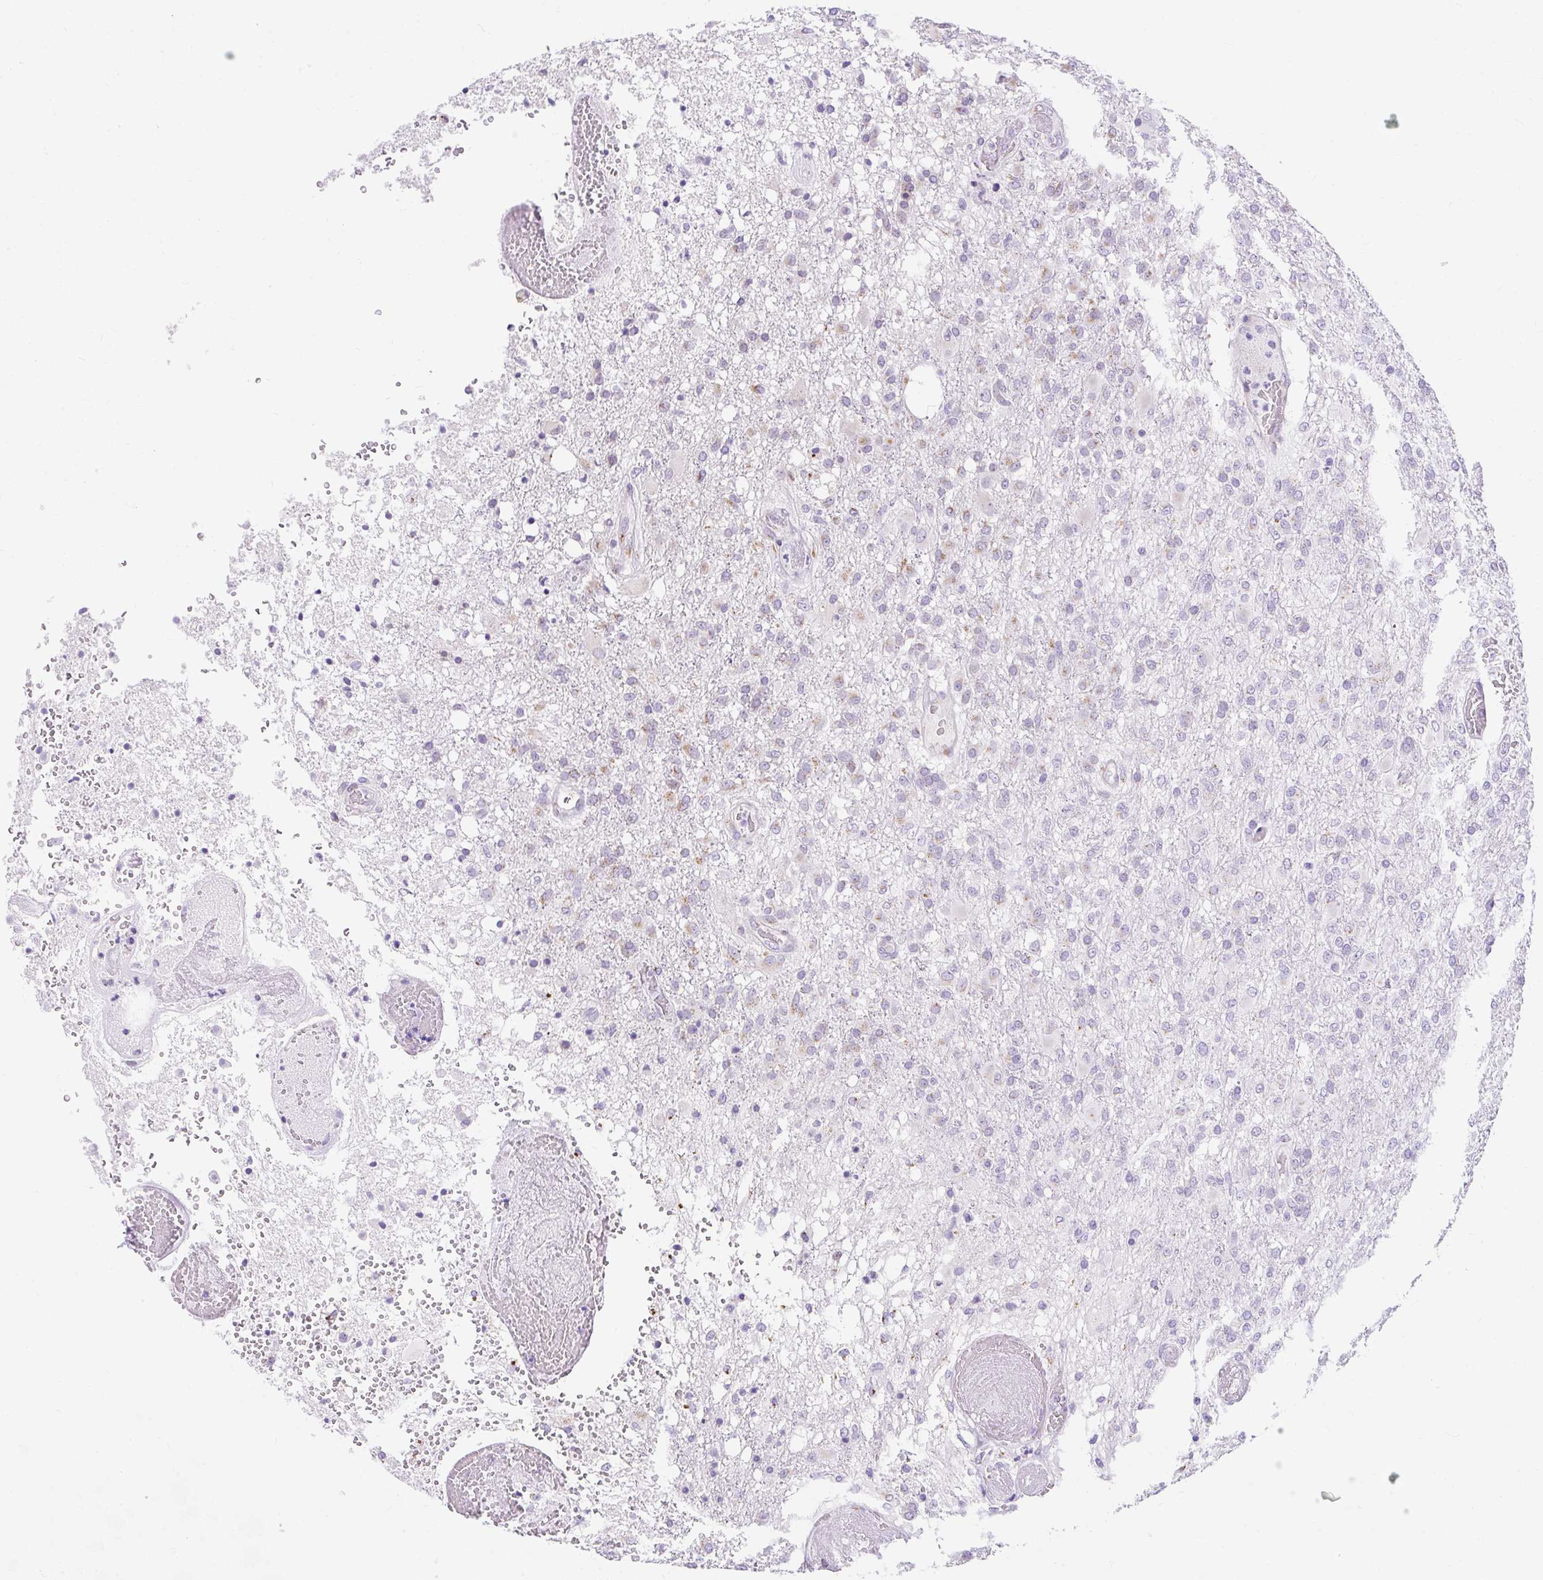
{"staining": {"intensity": "negative", "quantity": "none", "location": "none"}, "tissue": "glioma", "cell_type": "Tumor cells", "image_type": "cancer", "snomed": [{"axis": "morphology", "description": "Glioma, malignant, High grade"}, {"axis": "topography", "description": "Brain"}], "caption": "A micrograph of malignant glioma (high-grade) stained for a protein shows no brown staining in tumor cells.", "gene": "GOLGA8A", "patient": {"sex": "female", "age": 74}}